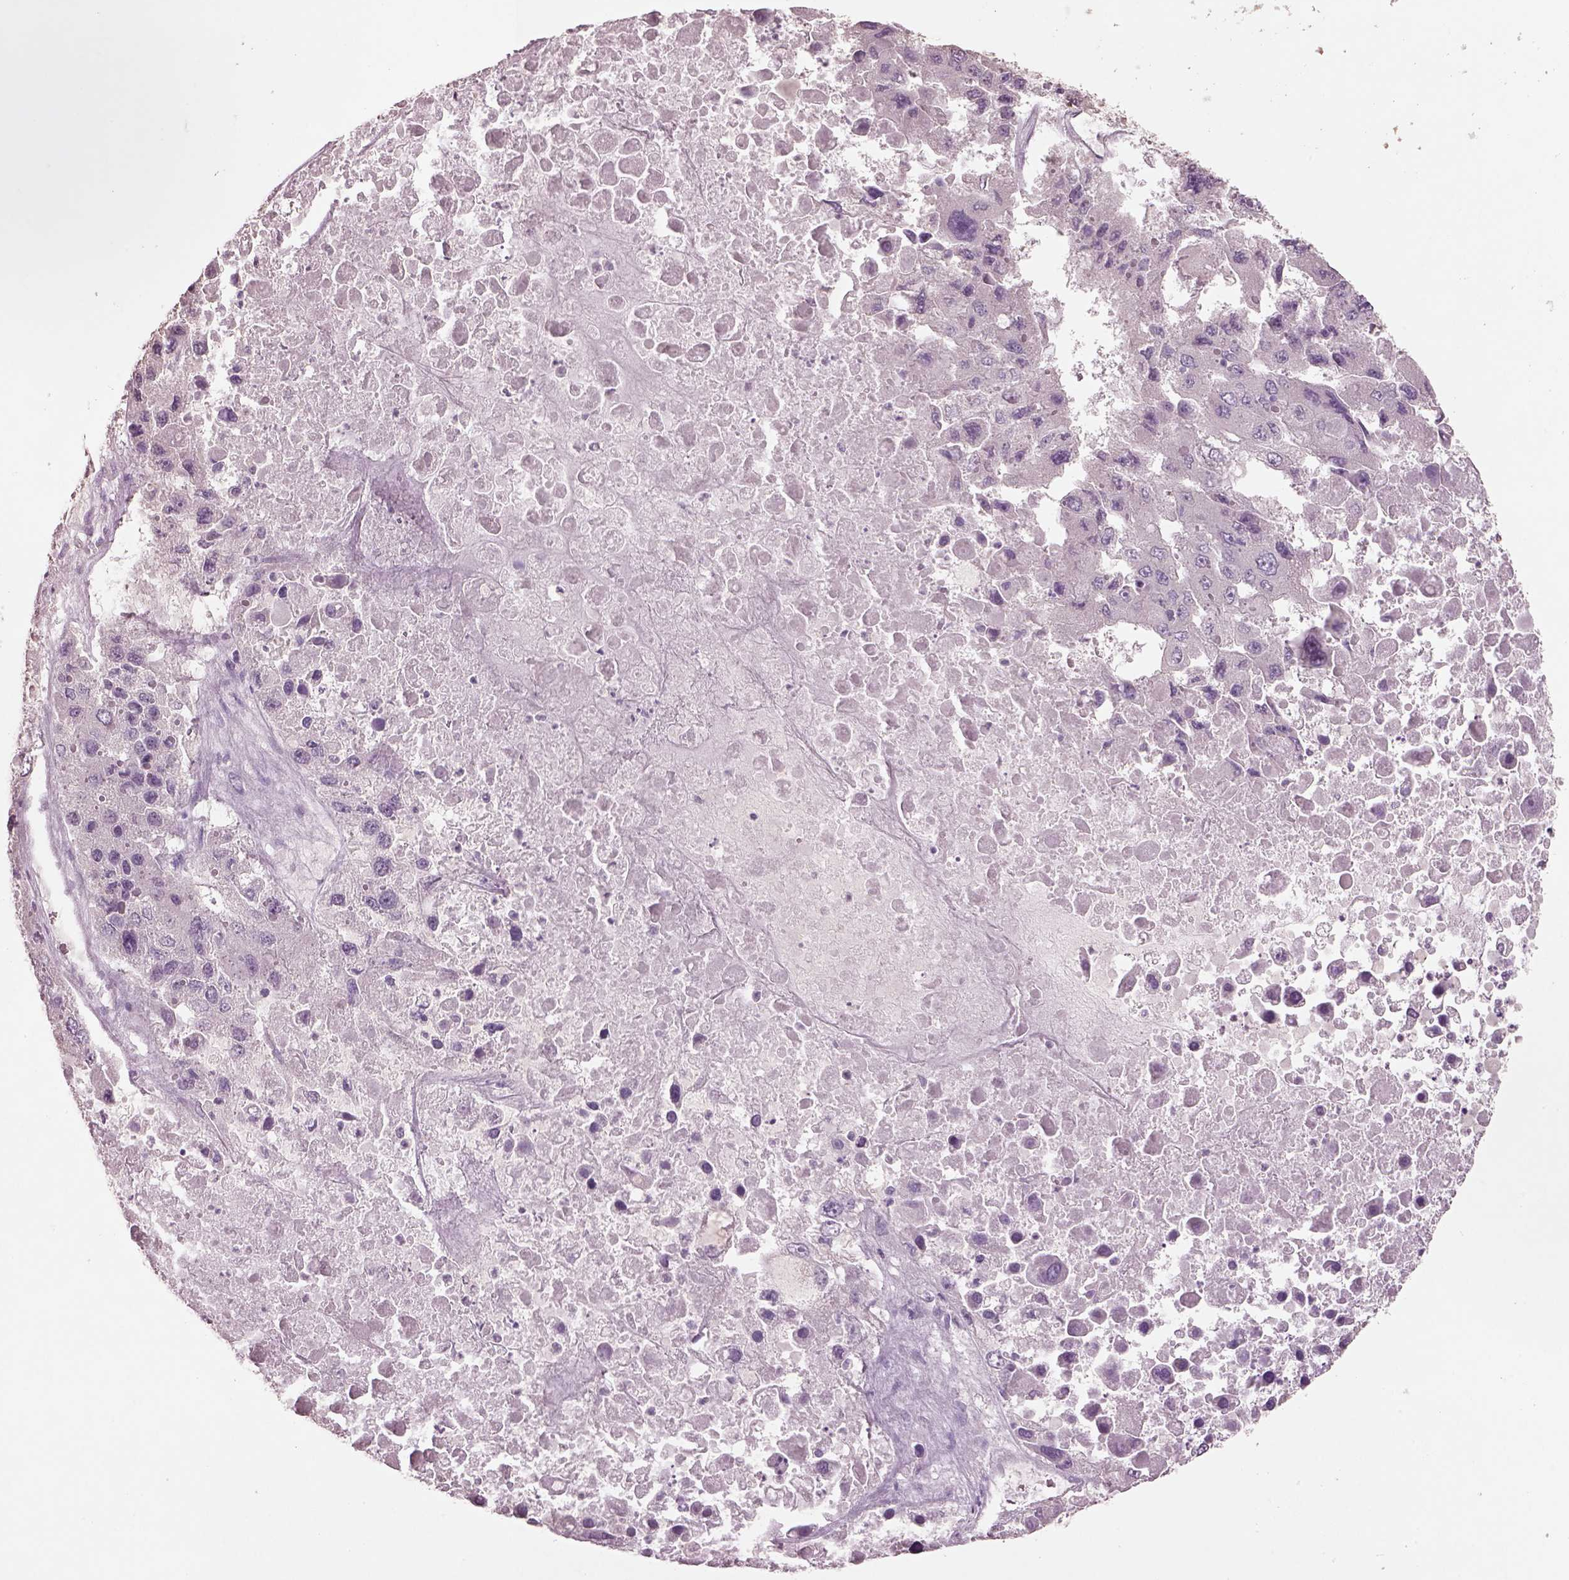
{"staining": {"intensity": "negative", "quantity": "none", "location": "none"}, "tissue": "liver cancer", "cell_type": "Tumor cells", "image_type": "cancer", "snomed": [{"axis": "morphology", "description": "Carcinoma, Hepatocellular, NOS"}, {"axis": "topography", "description": "Liver"}], "caption": "Tumor cells are negative for brown protein staining in hepatocellular carcinoma (liver).", "gene": "KCNIP3", "patient": {"sex": "female", "age": 41}}